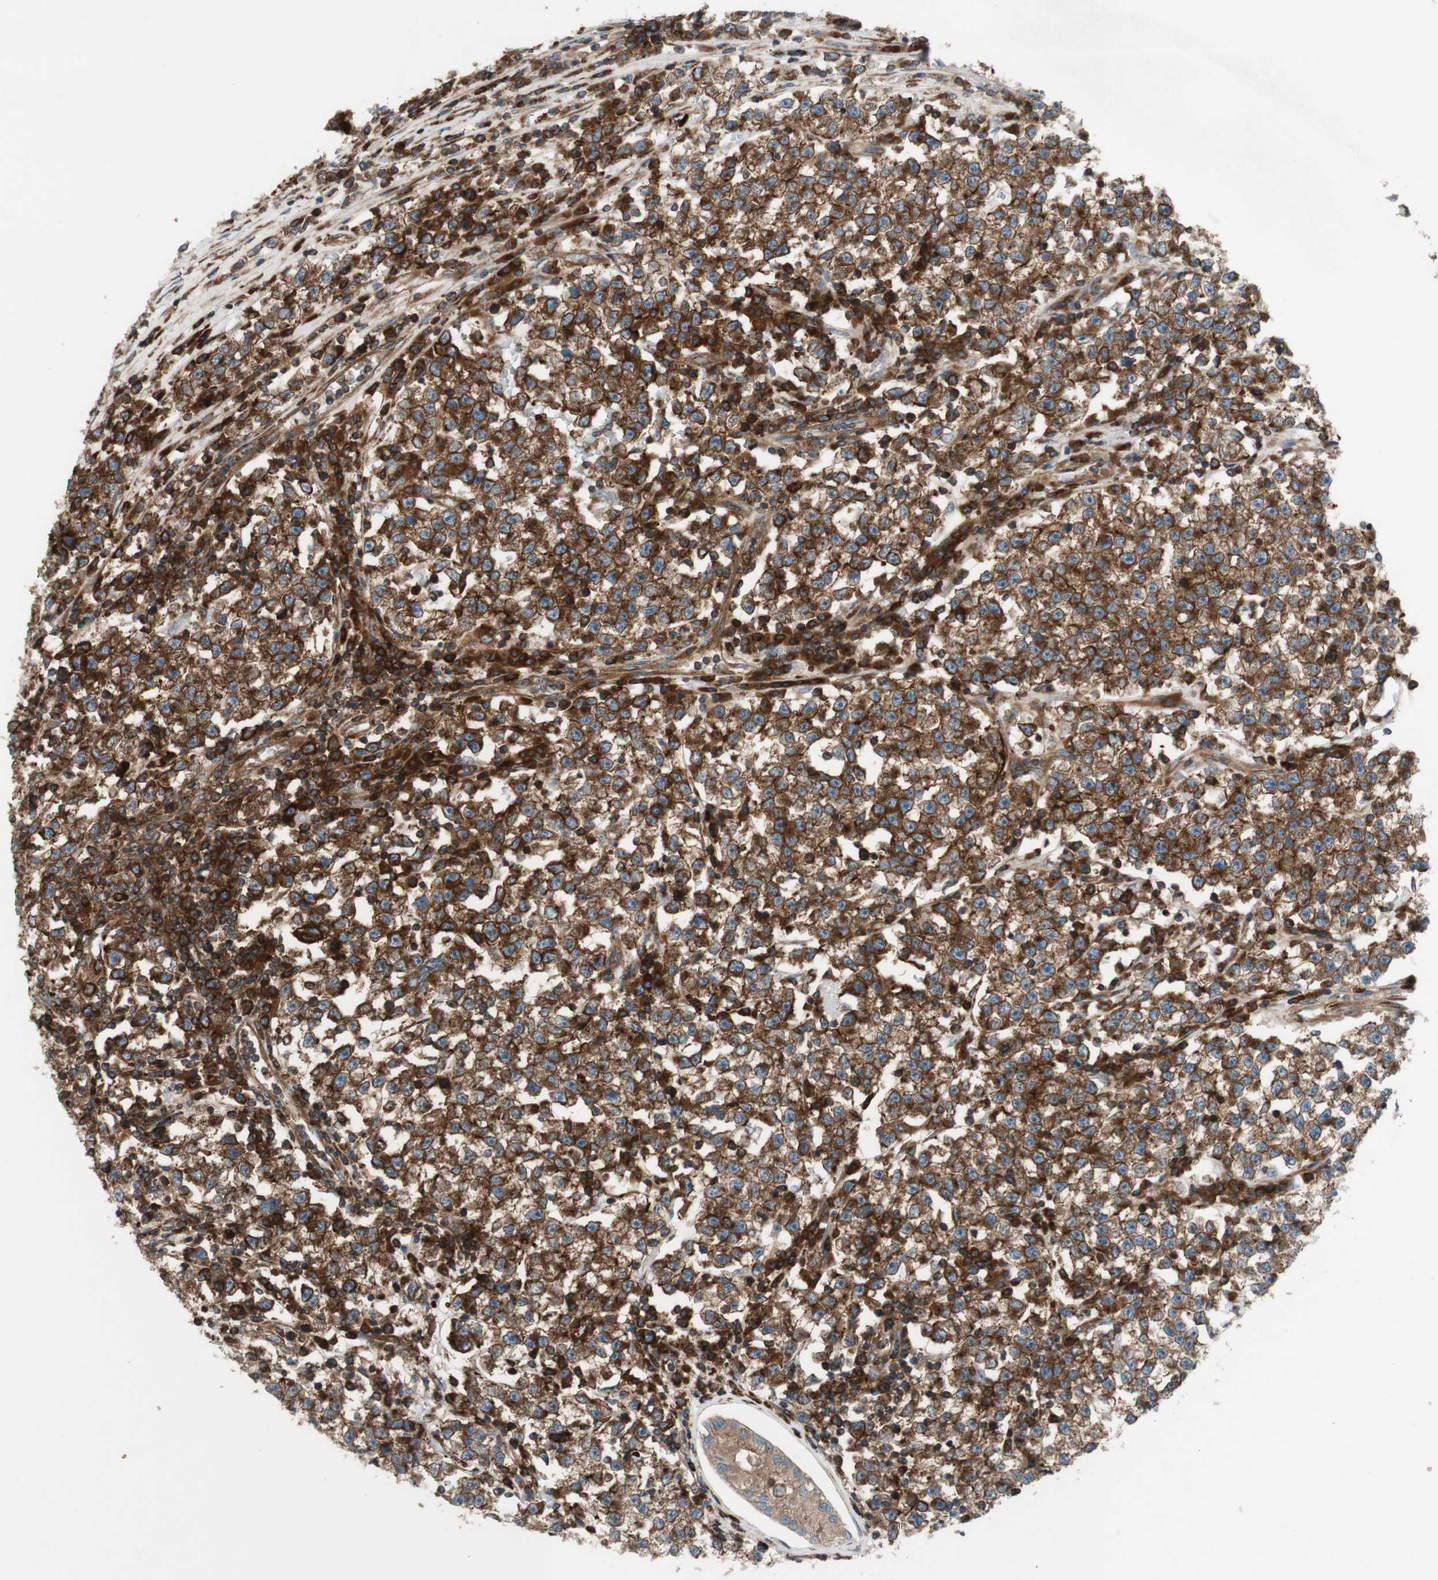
{"staining": {"intensity": "strong", "quantity": ">75%", "location": "cytoplasmic/membranous"}, "tissue": "testis cancer", "cell_type": "Tumor cells", "image_type": "cancer", "snomed": [{"axis": "morphology", "description": "Seminoma, NOS"}, {"axis": "topography", "description": "Testis"}], "caption": "Immunohistochemistry (IHC) photomicrograph of neoplastic tissue: testis cancer (seminoma) stained using immunohistochemistry displays high levels of strong protein expression localized specifically in the cytoplasmic/membranous of tumor cells, appearing as a cytoplasmic/membranous brown color.", "gene": "CCN4", "patient": {"sex": "male", "age": 22}}